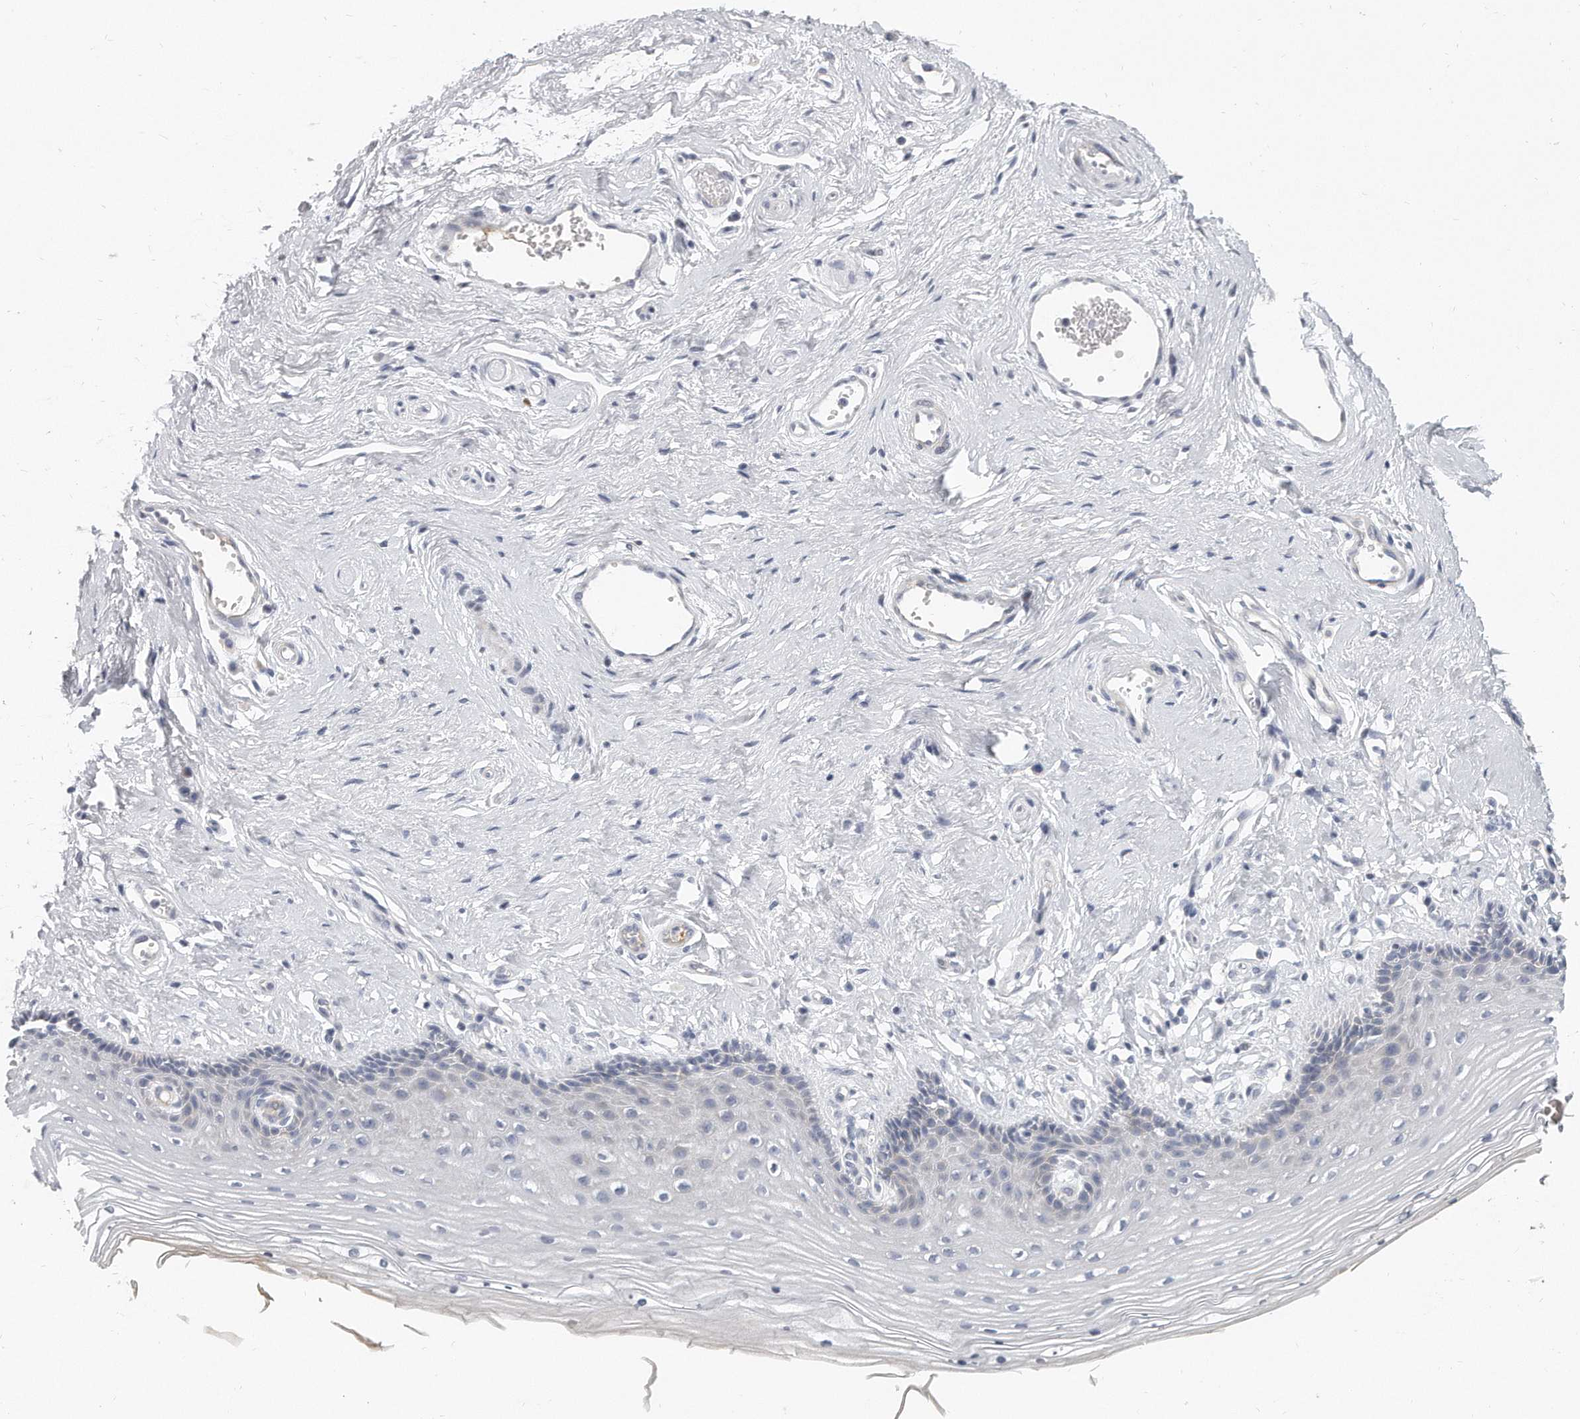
{"staining": {"intensity": "negative", "quantity": "none", "location": "none"}, "tissue": "vagina", "cell_type": "Squamous epithelial cells", "image_type": "normal", "snomed": [{"axis": "morphology", "description": "Normal tissue, NOS"}, {"axis": "topography", "description": "Vagina"}], "caption": "A histopathology image of vagina stained for a protein reveals no brown staining in squamous epithelial cells. (DAB IHC with hematoxylin counter stain).", "gene": "PLEKHA6", "patient": {"sex": "female", "age": 46}}